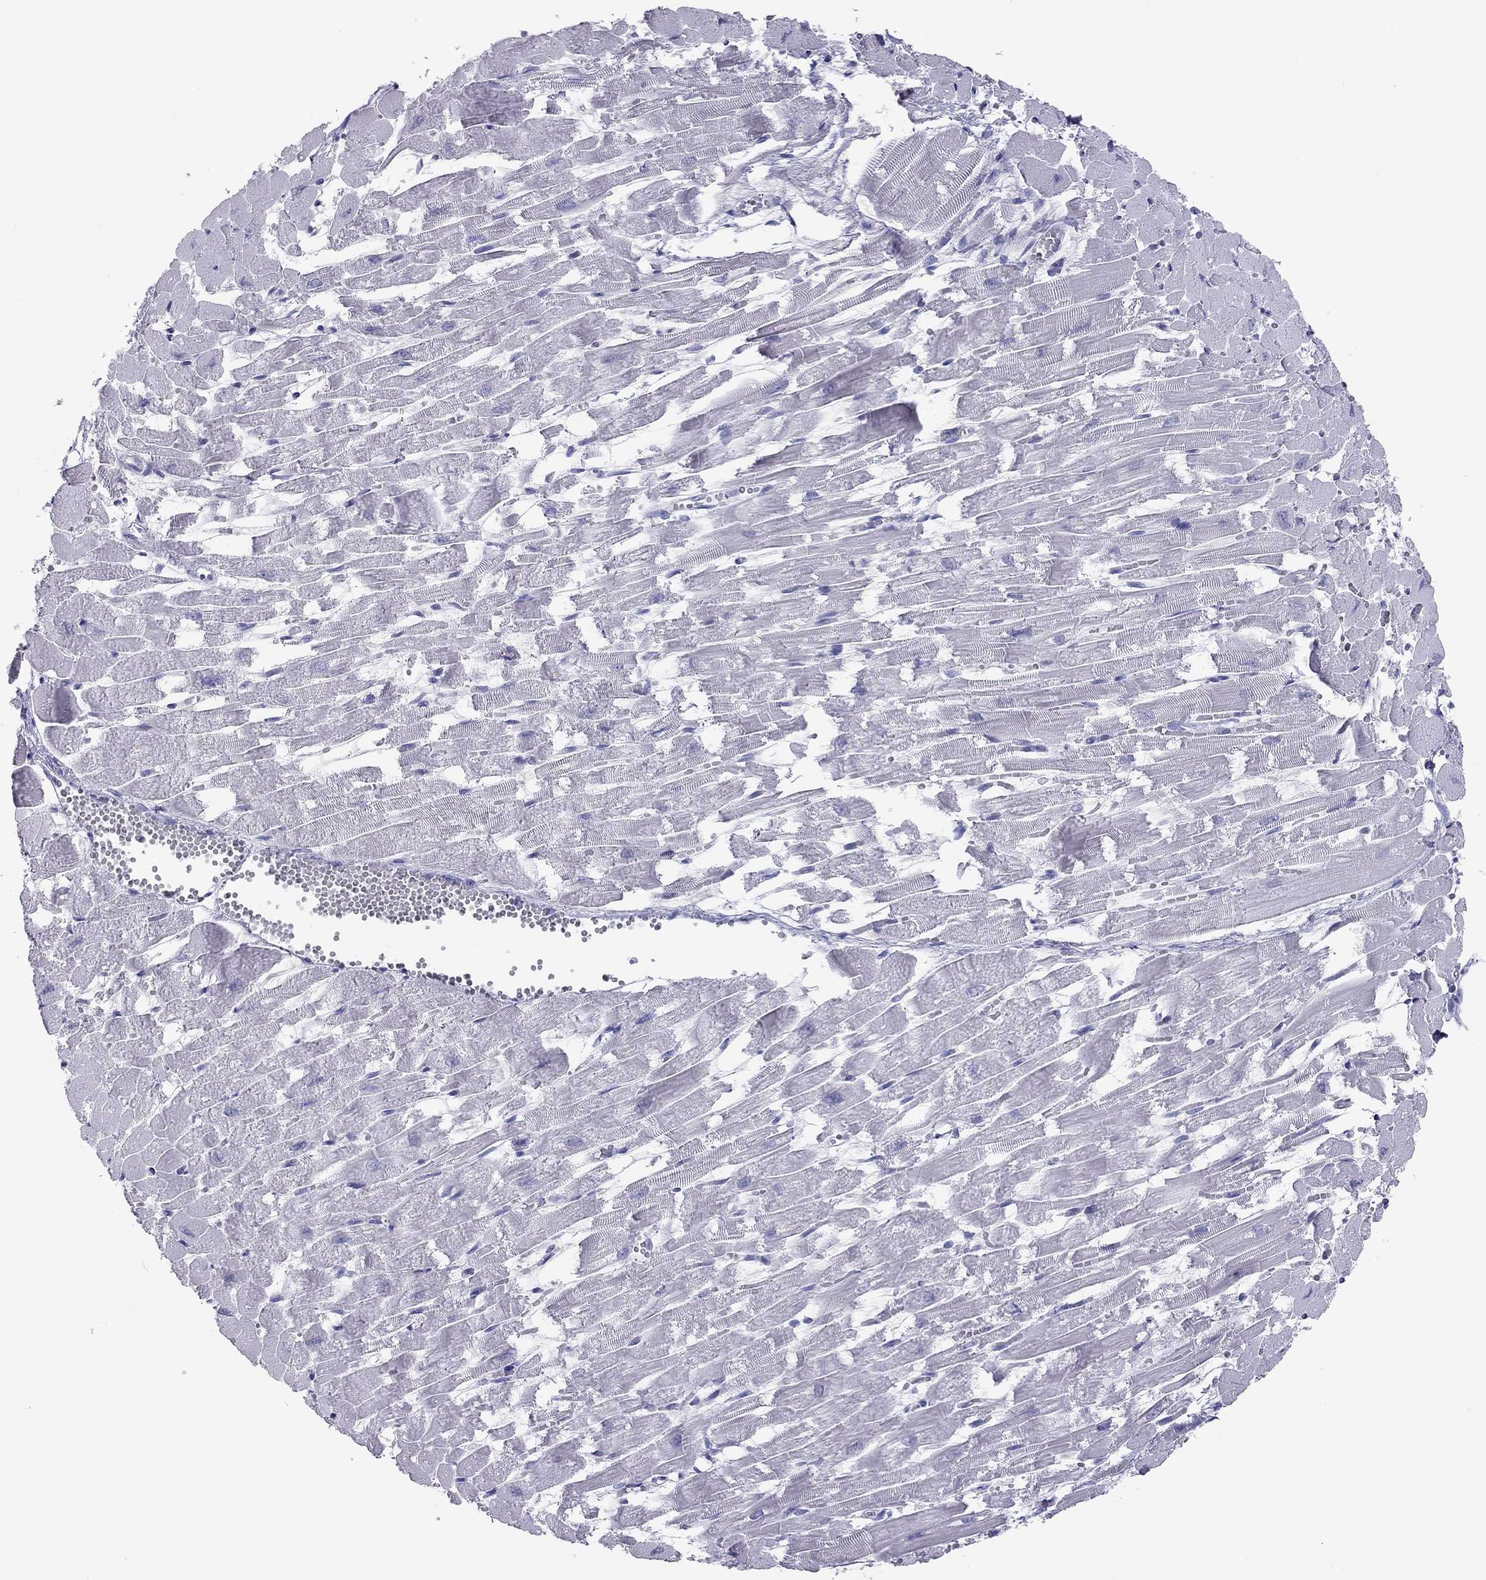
{"staining": {"intensity": "negative", "quantity": "none", "location": "none"}, "tissue": "heart muscle", "cell_type": "Cardiomyocytes", "image_type": "normal", "snomed": [{"axis": "morphology", "description": "Normal tissue, NOS"}, {"axis": "topography", "description": "Heart"}], "caption": "The photomicrograph shows no staining of cardiomyocytes in normal heart muscle. The staining is performed using DAB brown chromogen with nuclei counter-stained in using hematoxylin.", "gene": "KLRG1", "patient": {"sex": "female", "age": 52}}